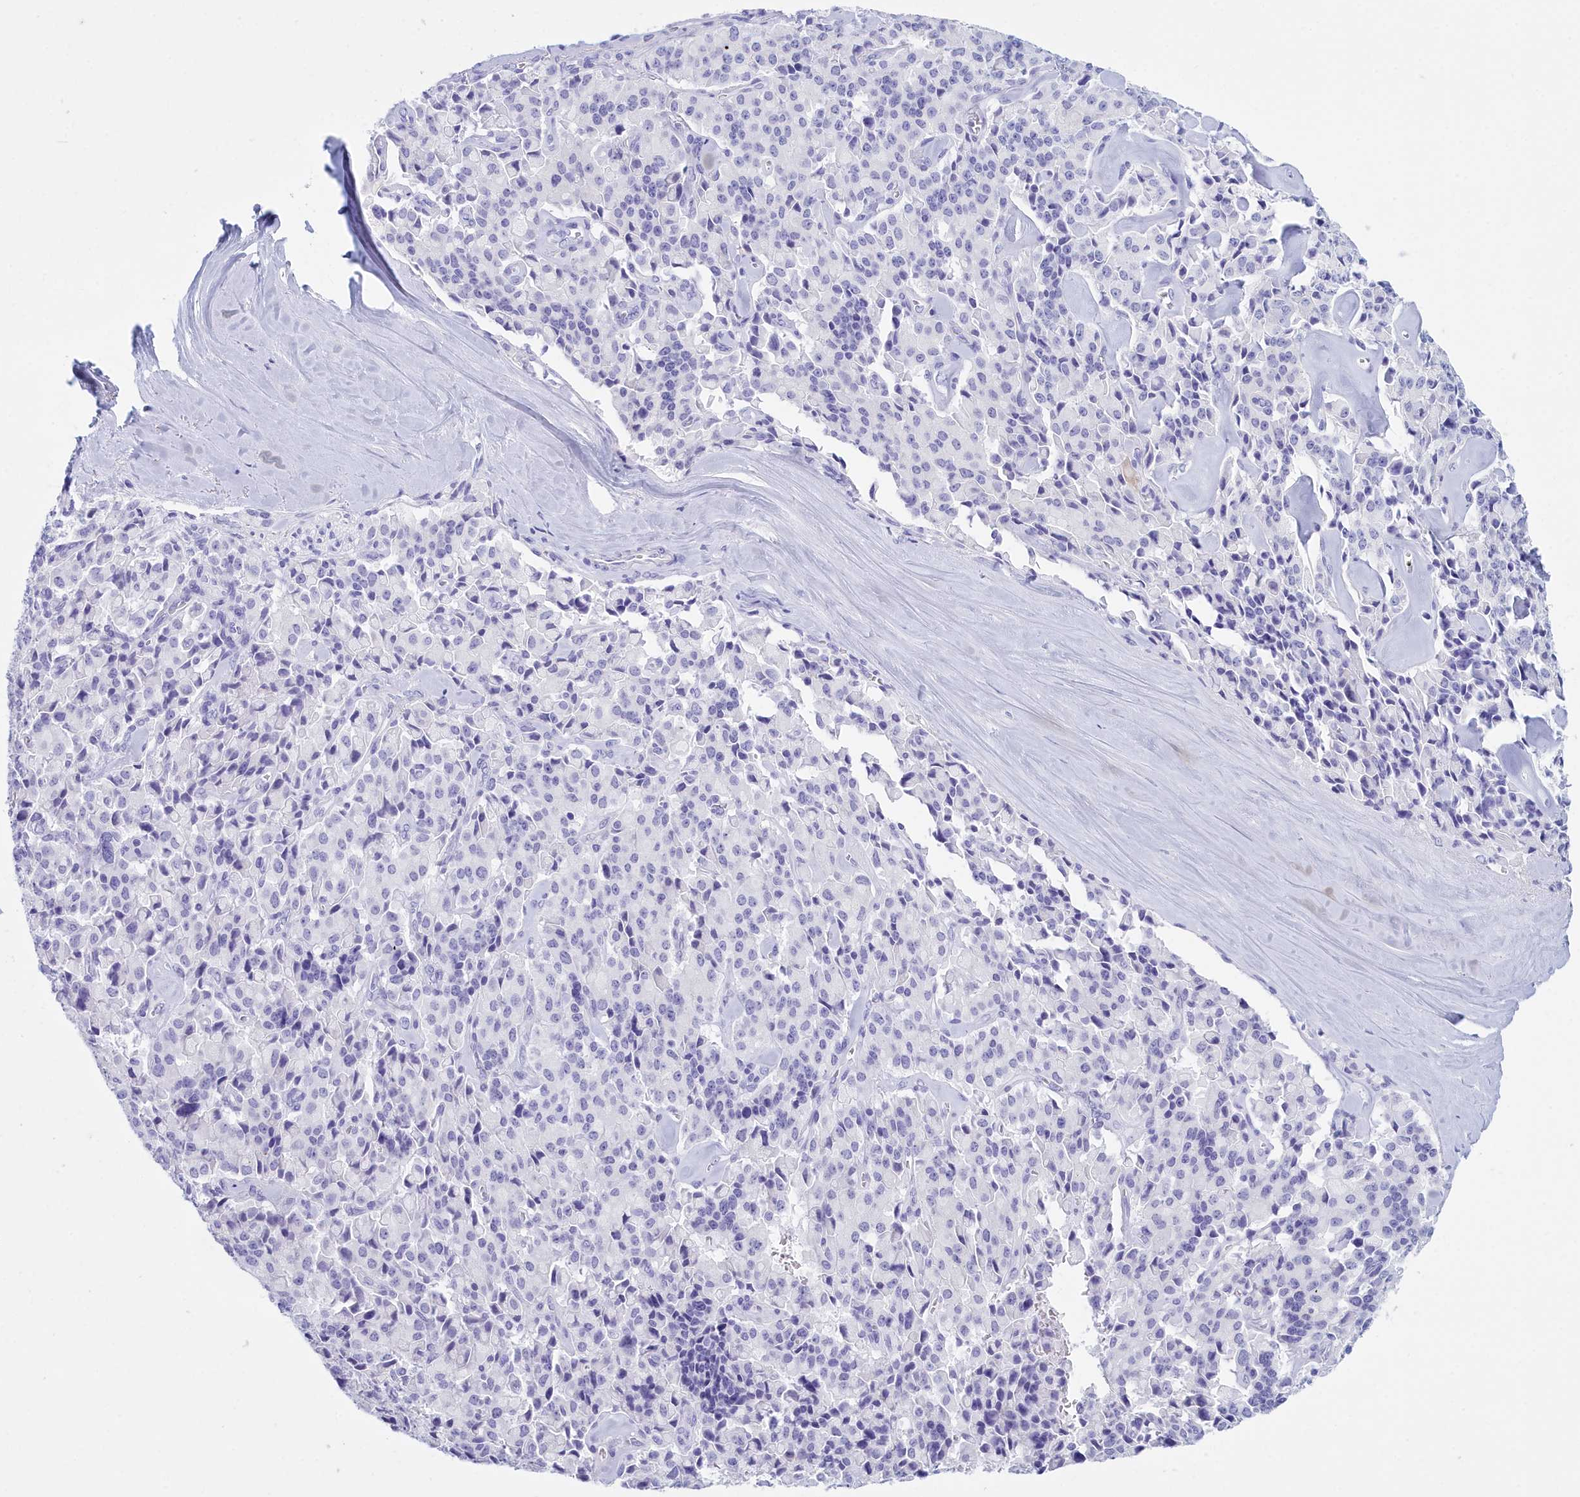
{"staining": {"intensity": "negative", "quantity": "none", "location": "none"}, "tissue": "pancreatic cancer", "cell_type": "Tumor cells", "image_type": "cancer", "snomed": [{"axis": "morphology", "description": "Adenocarcinoma, NOS"}, {"axis": "topography", "description": "Pancreas"}], "caption": "Immunohistochemistry (IHC) image of human adenocarcinoma (pancreatic) stained for a protein (brown), which exhibits no staining in tumor cells.", "gene": "TMEM97", "patient": {"sex": "male", "age": 65}}